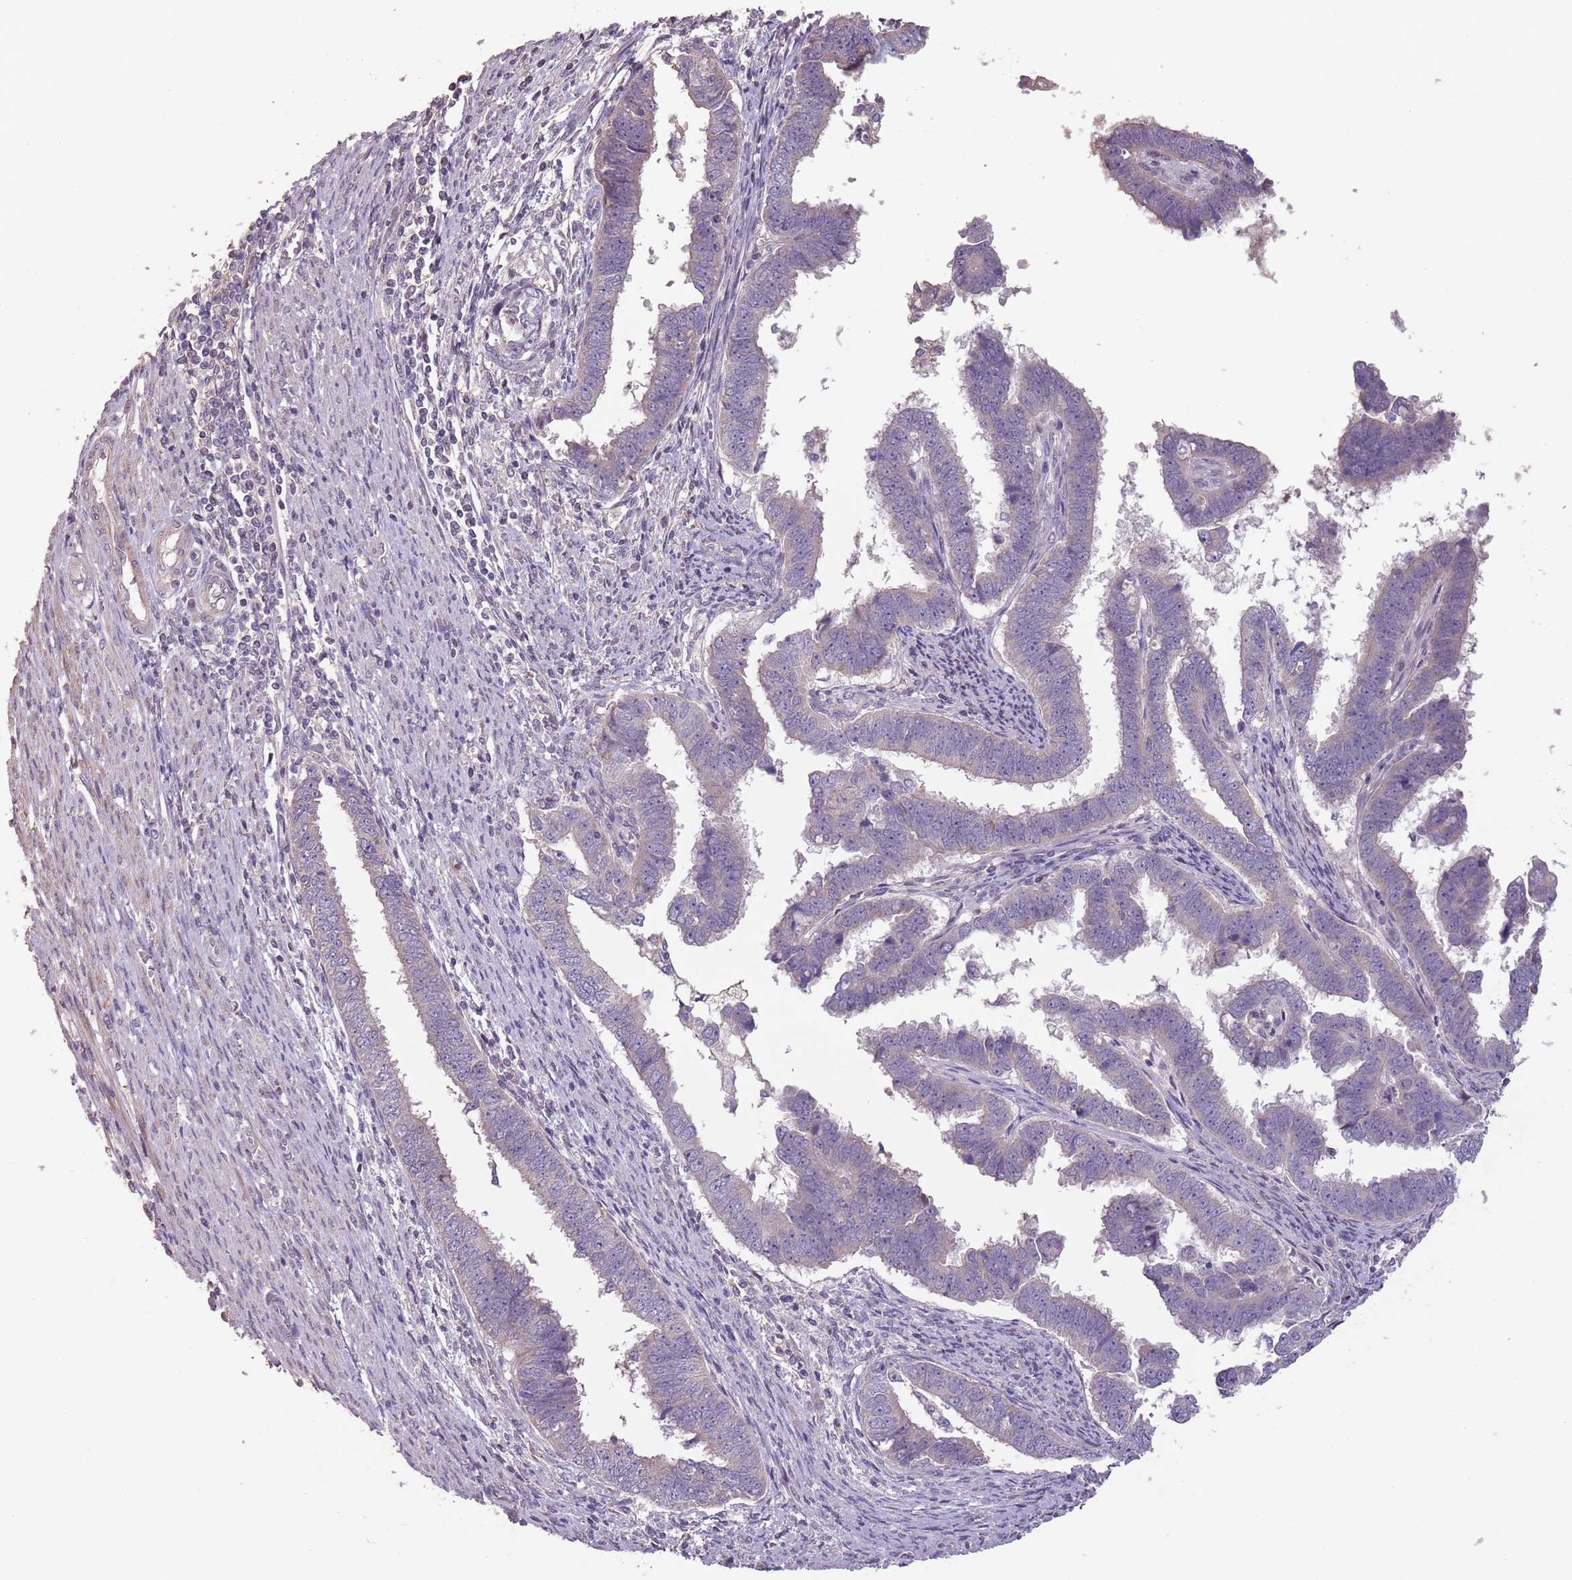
{"staining": {"intensity": "weak", "quantity": "<25%", "location": "cytoplasmic/membranous"}, "tissue": "endometrial cancer", "cell_type": "Tumor cells", "image_type": "cancer", "snomed": [{"axis": "morphology", "description": "Adenocarcinoma, NOS"}, {"axis": "topography", "description": "Endometrium"}], "caption": "Histopathology image shows no protein staining in tumor cells of adenocarcinoma (endometrial) tissue.", "gene": "MBD3L1", "patient": {"sex": "female", "age": 75}}